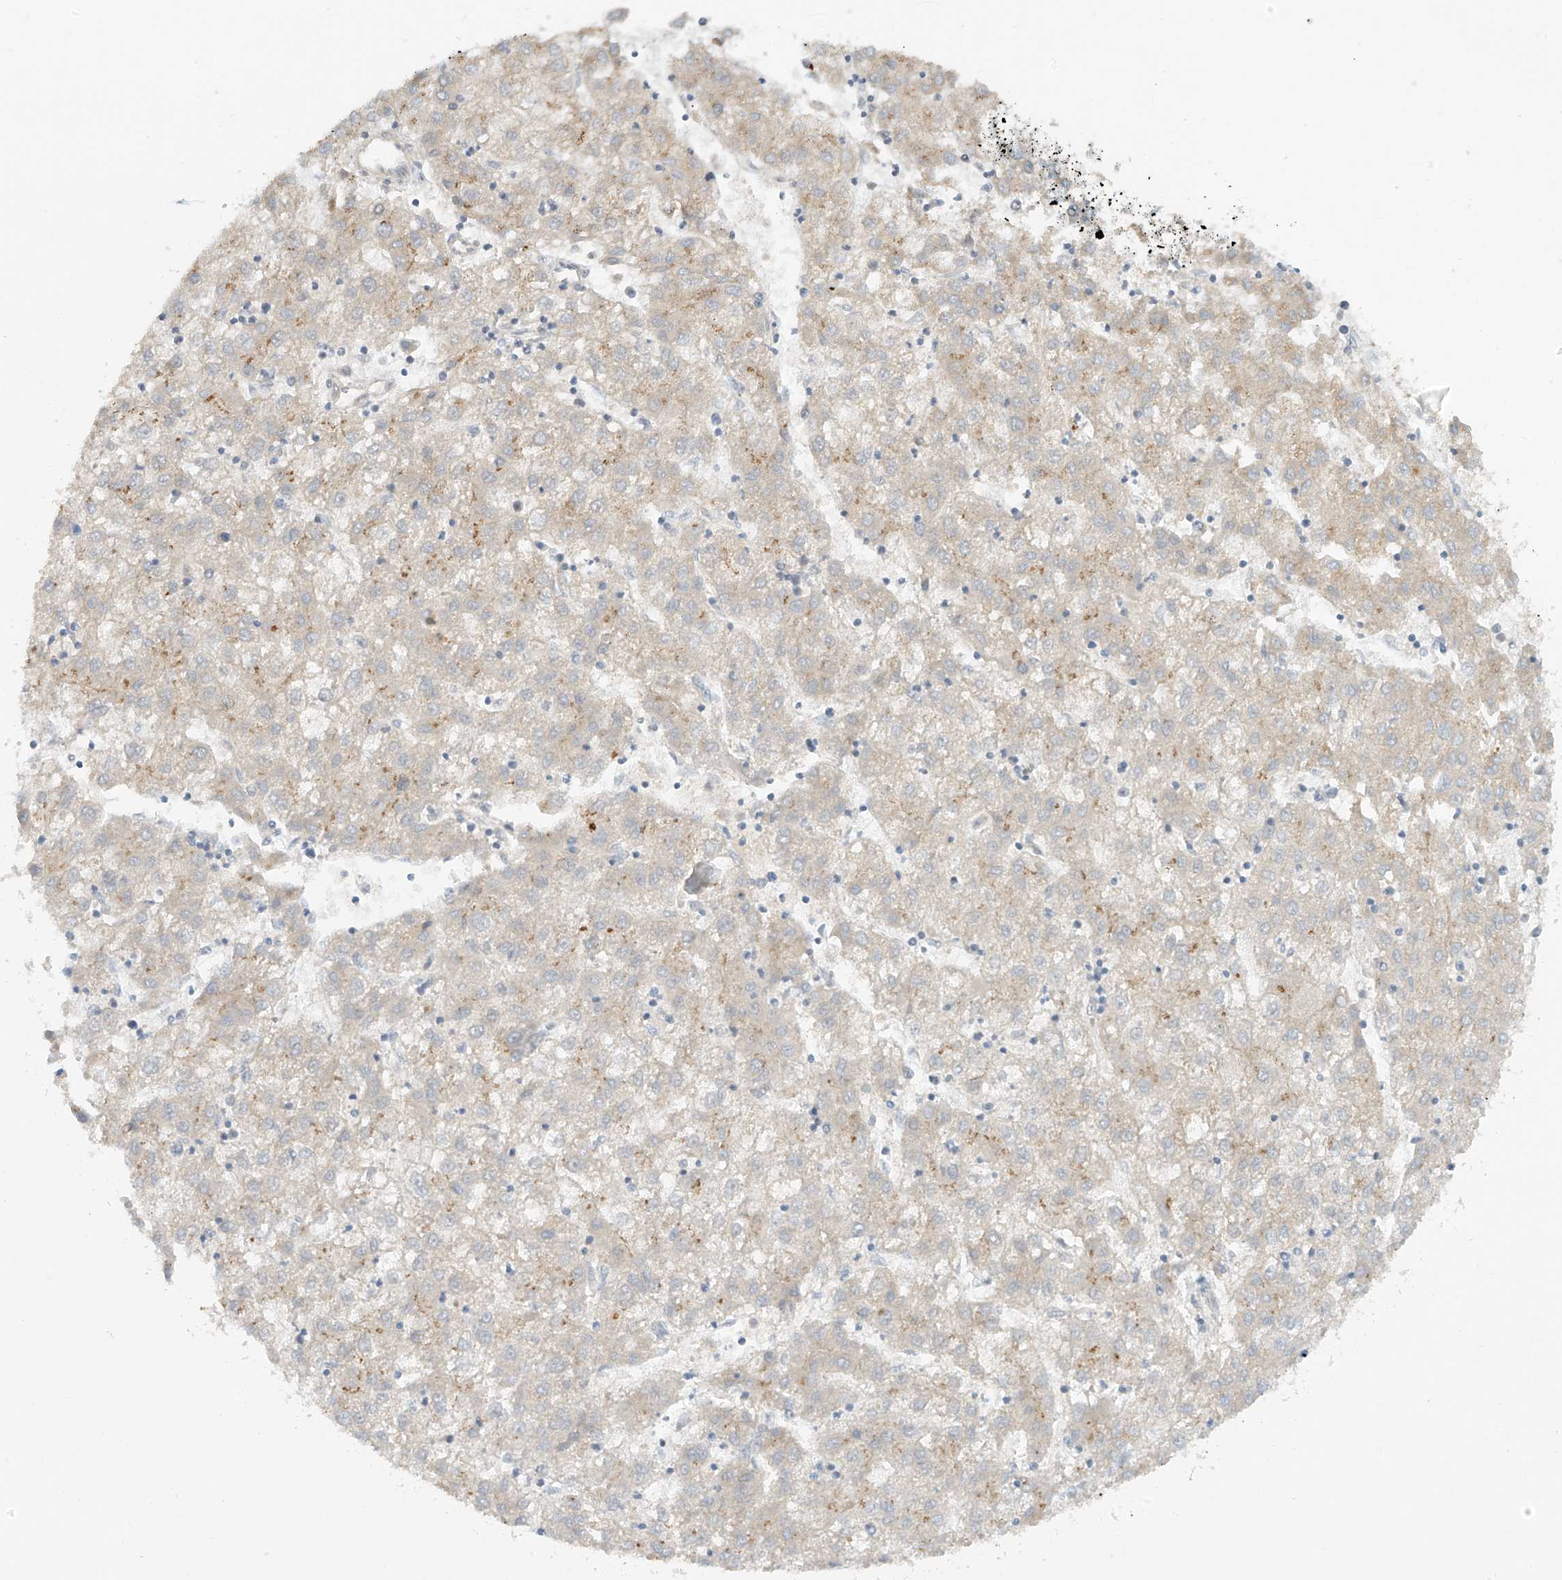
{"staining": {"intensity": "negative", "quantity": "none", "location": "none"}, "tissue": "liver cancer", "cell_type": "Tumor cells", "image_type": "cancer", "snomed": [{"axis": "morphology", "description": "Carcinoma, Hepatocellular, NOS"}, {"axis": "topography", "description": "Liver"}], "caption": "A micrograph of human liver cancer (hepatocellular carcinoma) is negative for staining in tumor cells.", "gene": "FSD1L", "patient": {"sex": "male", "age": 72}}